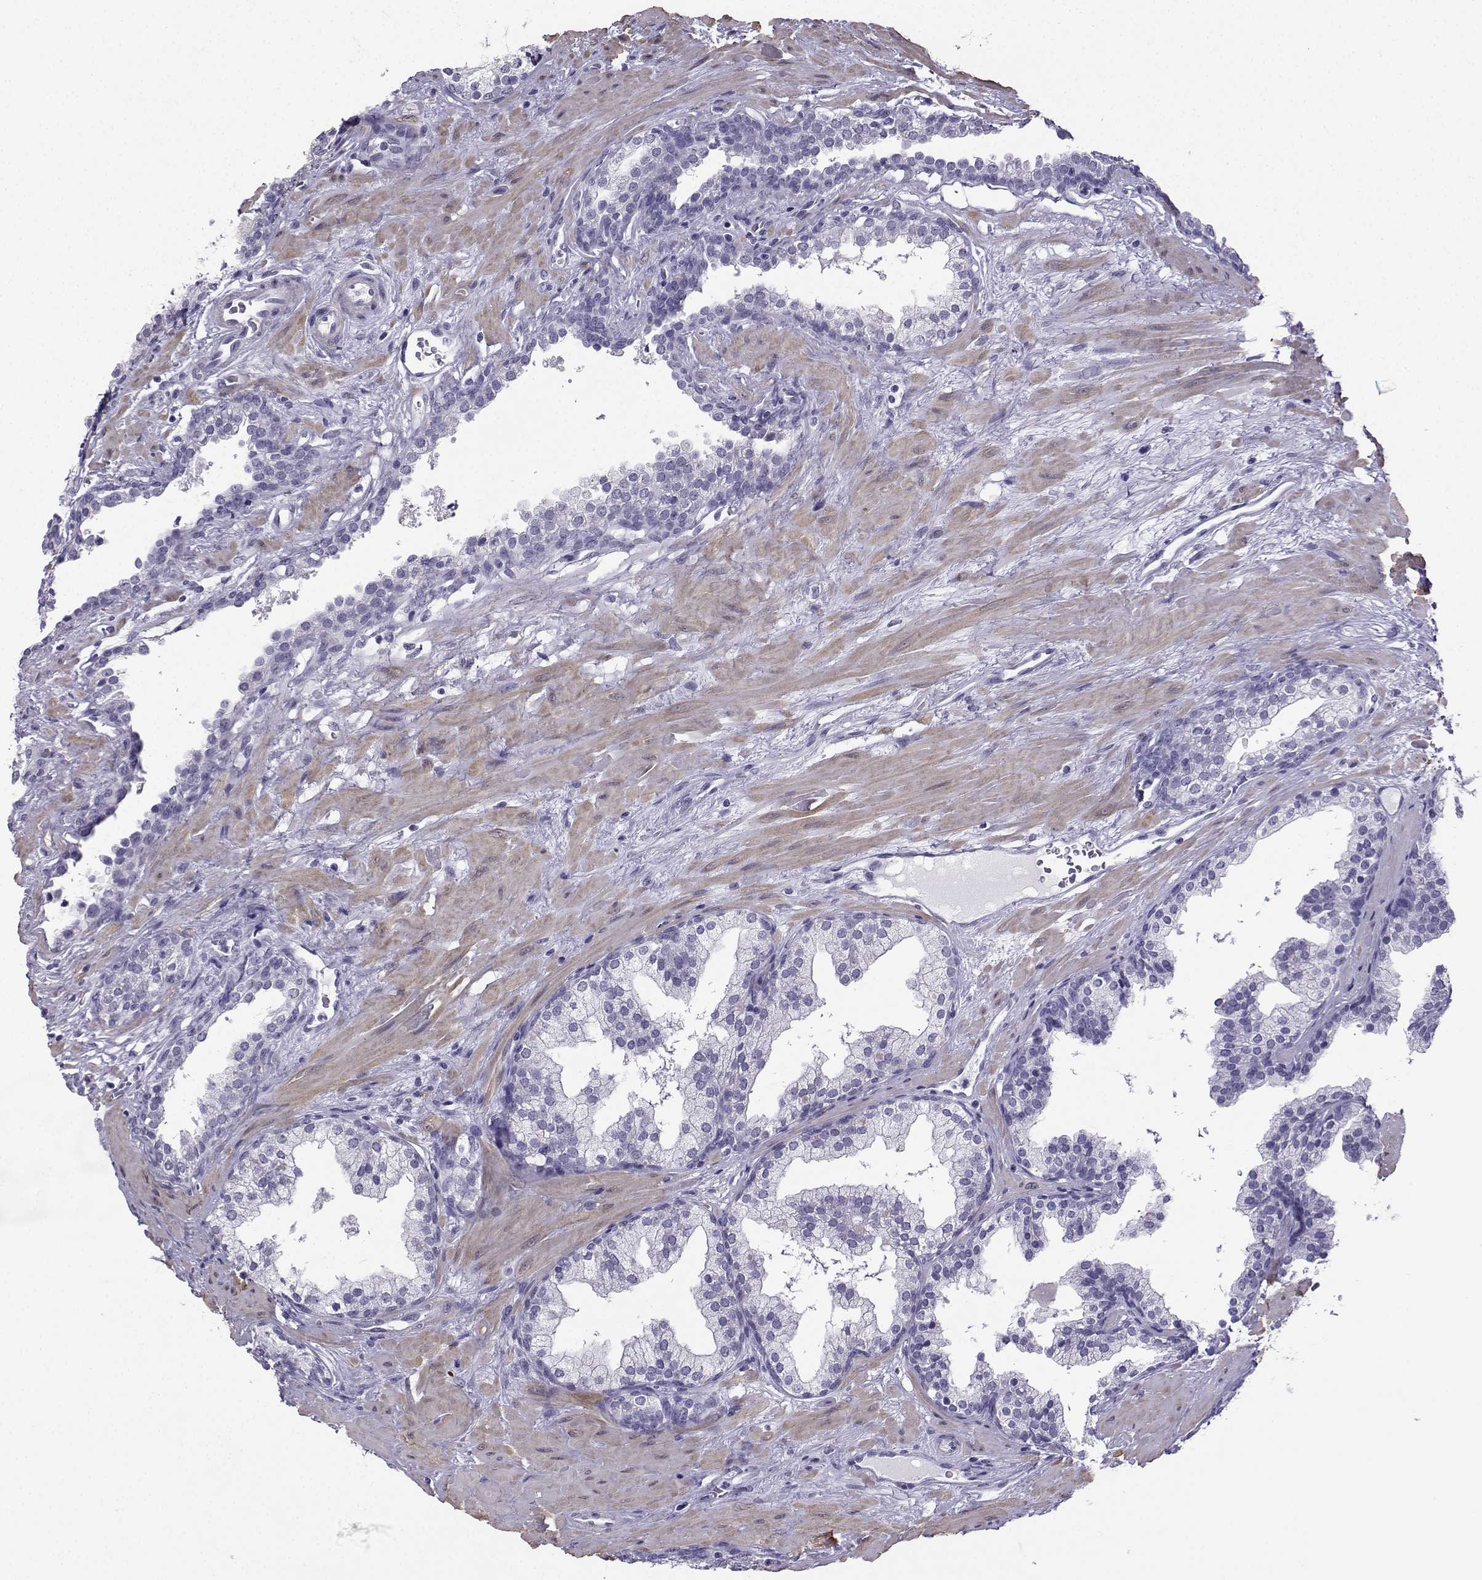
{"staining": {"intensity": "negative", "quantity": "none", "location": "none"}, "tissue": "prostate cancer", "cell_type": "Tumor cells", "image_type": "cancer", "snomed": [{"axis": "morphology", "description": "Adenocarcinoma, NOS"}, {"axis": "topography", "description": "Prostate"}], "caption": "Protein analysis of prostate cancer (adenocarcinoma) shows no significant staining in tumor cells.", "gene": "KIF17", "patient": {"sex": "male", "age": 66}}